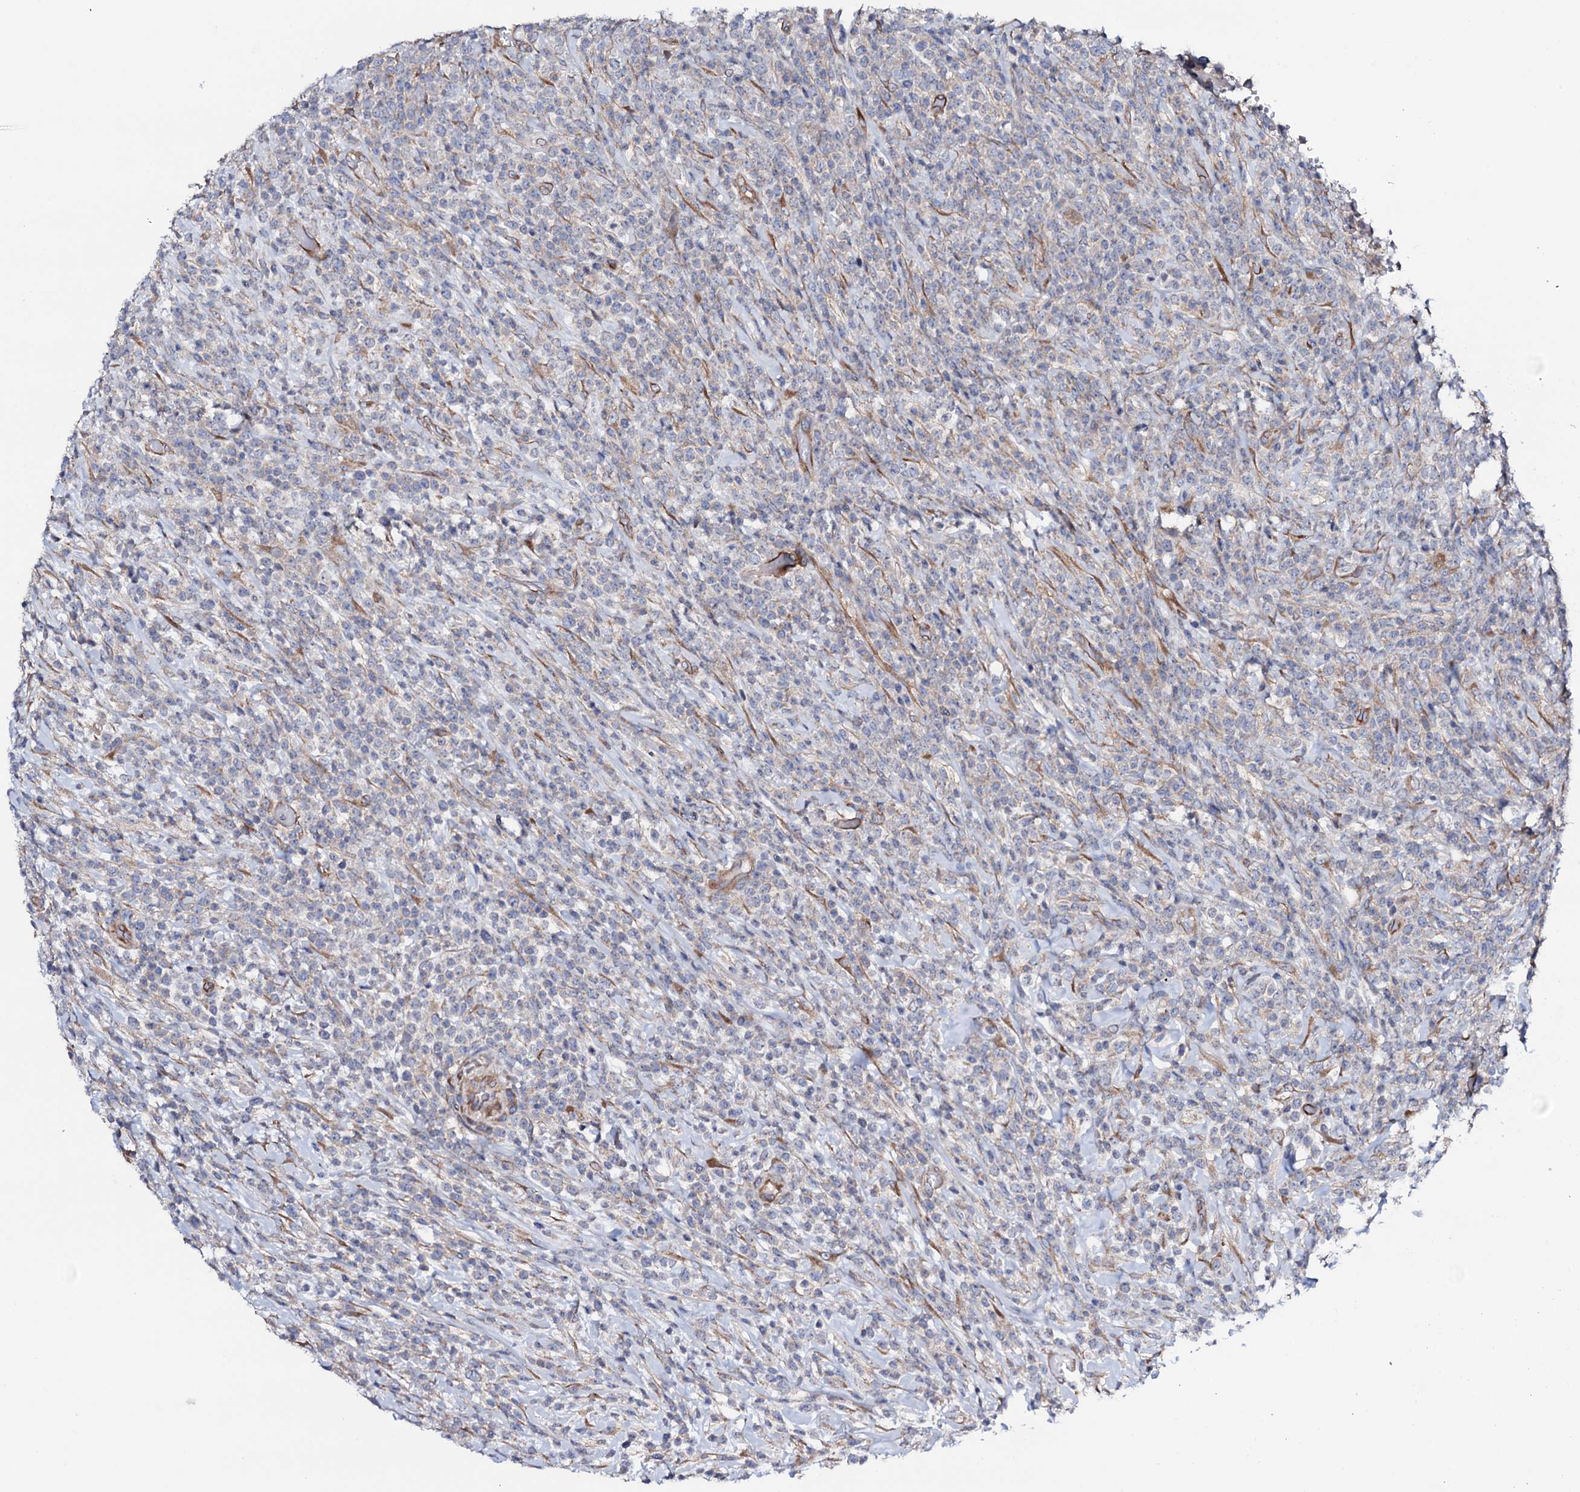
{"staining": {"intensity": "negative", "quantity": "none", "location": "none"}, "tissue": "lymphoma", "cell_type": "Tumor cells", "image_type": "cancer", "snomed": [{"axis": "morphology", "description": "Malignant lymphoma, non-Hodgkin's type, High grade"}, {"axis": "topography", "description": "Colon"}], "caption": "The immunohistochemistry (IHC) image has no significant positivity in tumor cells of lymphoma tissue. (Immunohistochemistry, brightfield microscopy, high magnification).", "gene": "STARD13", "patient": {"sex": "female", "age": 53}}